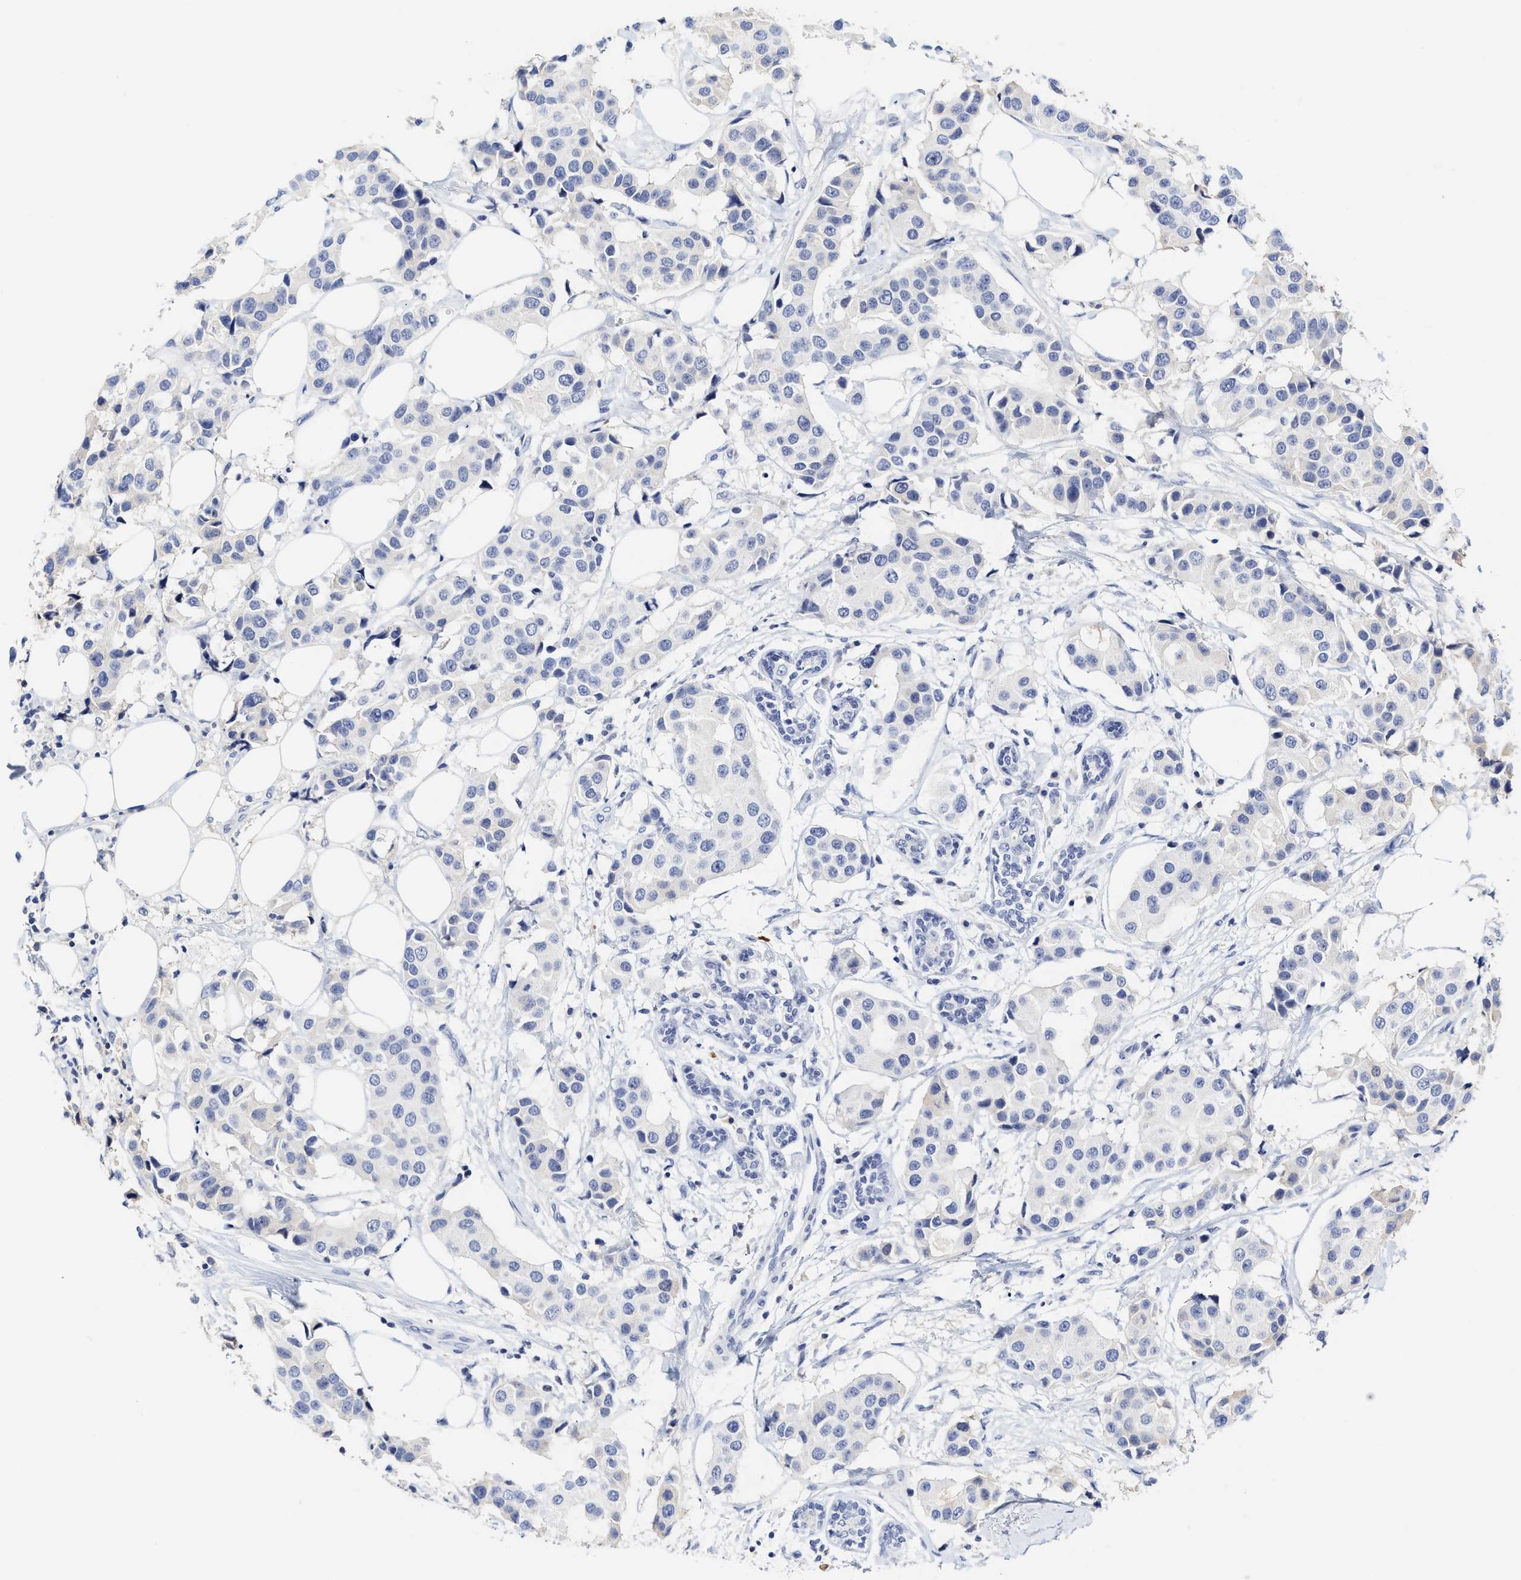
{"staining": {"intensity": "negative", "quantity": "none", "location": "none"}, "tissue": "breast cancer", "cell_type": "Tumor cells", "image_type": "cancer", "snomed": [{"axis": "morphology", "description": "Normal tissue, NOS"}, {"axis": "morphology", "description": "Duct carcinoma"}, {"axis": "topography", "description": "Breast"}], "caption": "This is a image of immunohistochemistry staining of intraductal carcinoma (breast), which shows no staining in tumor cells. (DAB IHC, high magnification).", "gene": "C2", "patient": {"sex": "female", "age": 39}}